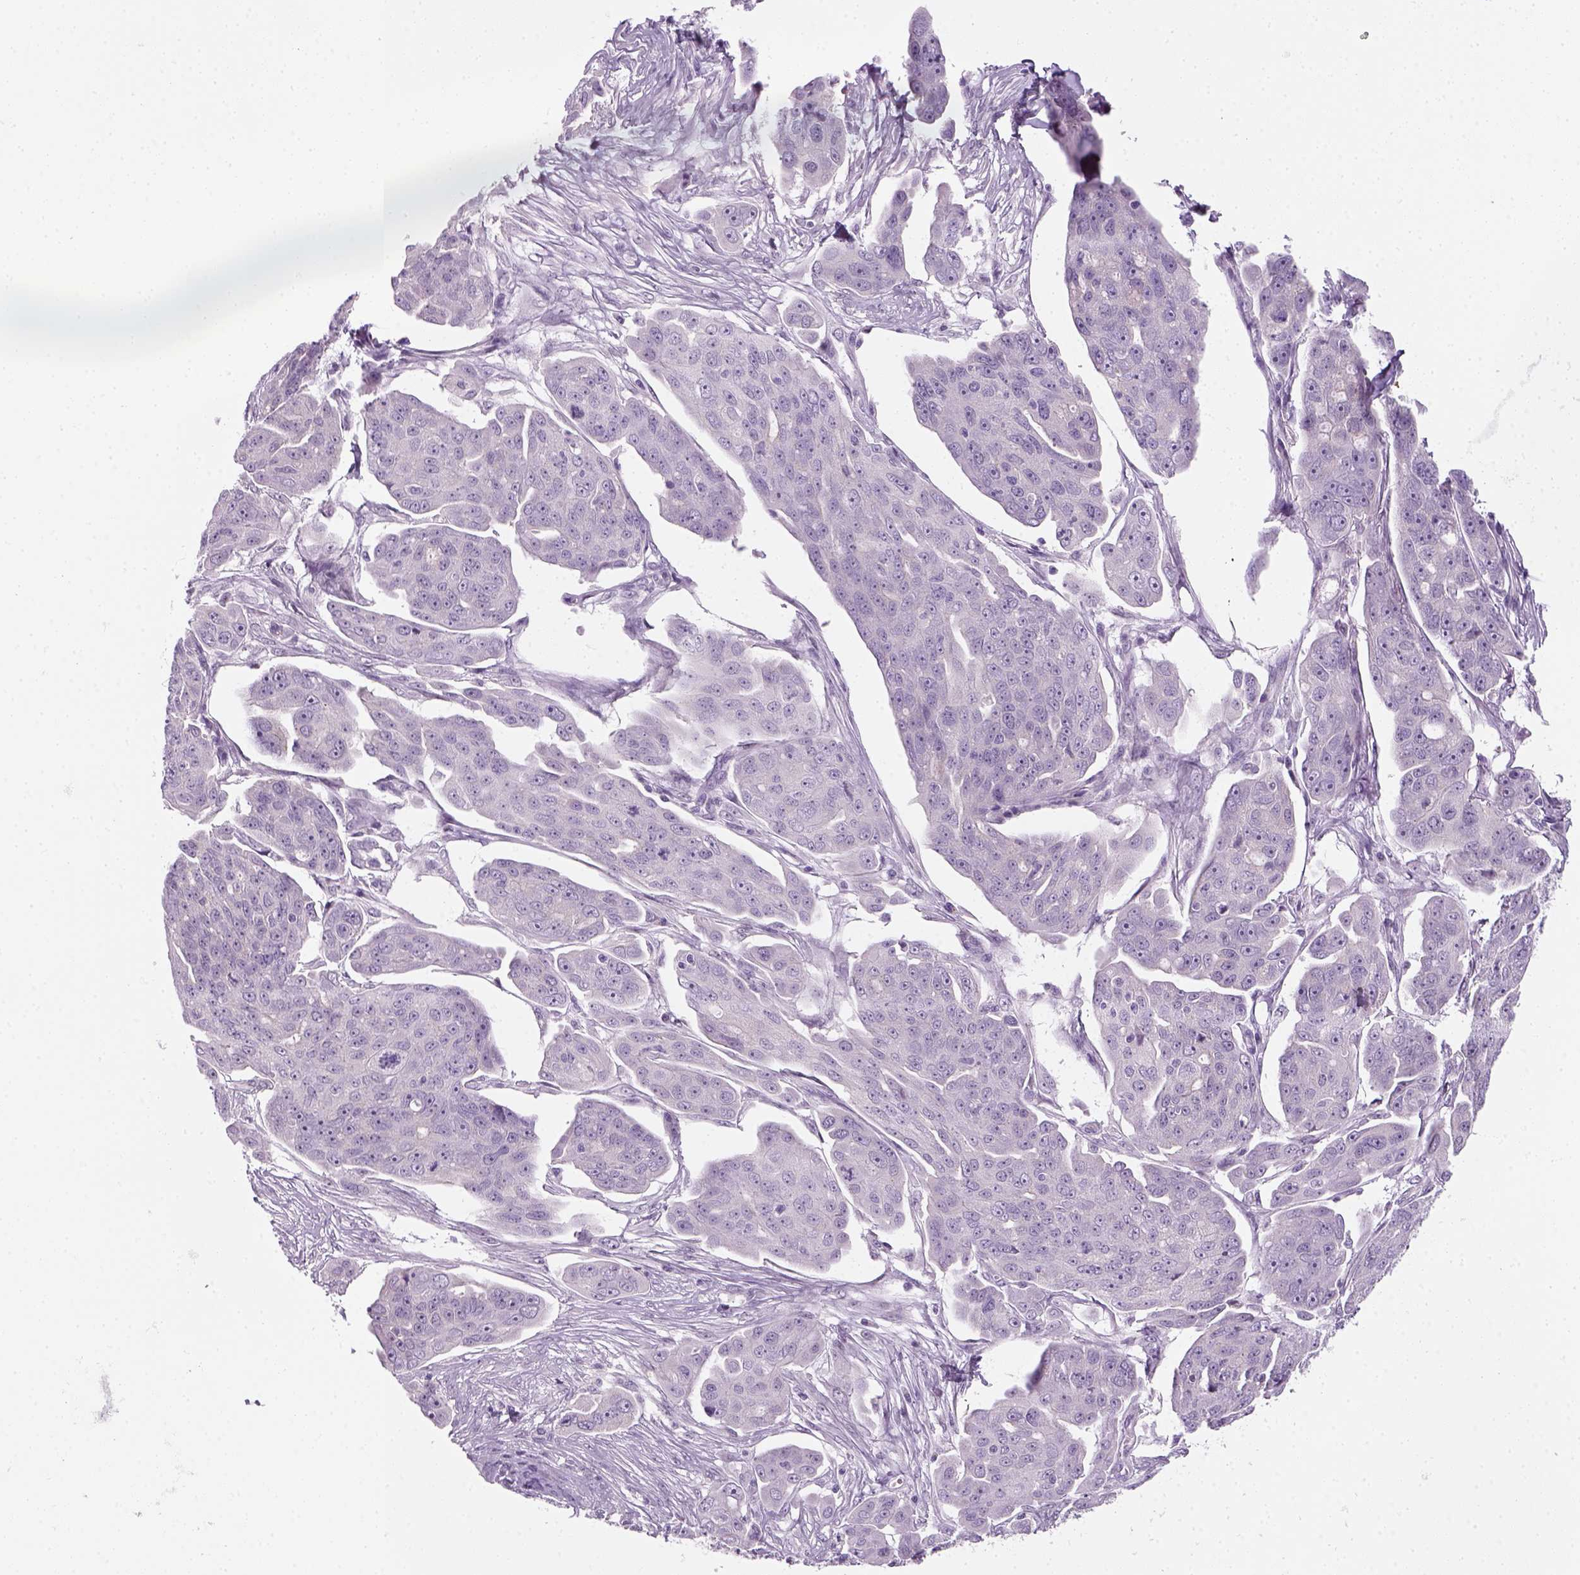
{"staining": {"intensity": "negative", "quantity": "none", "location": "none"}, "tissue": "ovarian cancer", "cell_type": "Tumor cells", "image_type": "cancer", "snomed": [{"axis": "morphology", "description": "Carcinoma, endometroid"}, {"axis": "topography", "description": "Ovary"}], "caption": "Tumor cells are negative for protein expression in human ovarian cancer (endometroid carcinoma). Nuclei are stained in blue.", "gene": "IL4", "patient": {"sex": "female", "age": 70}}